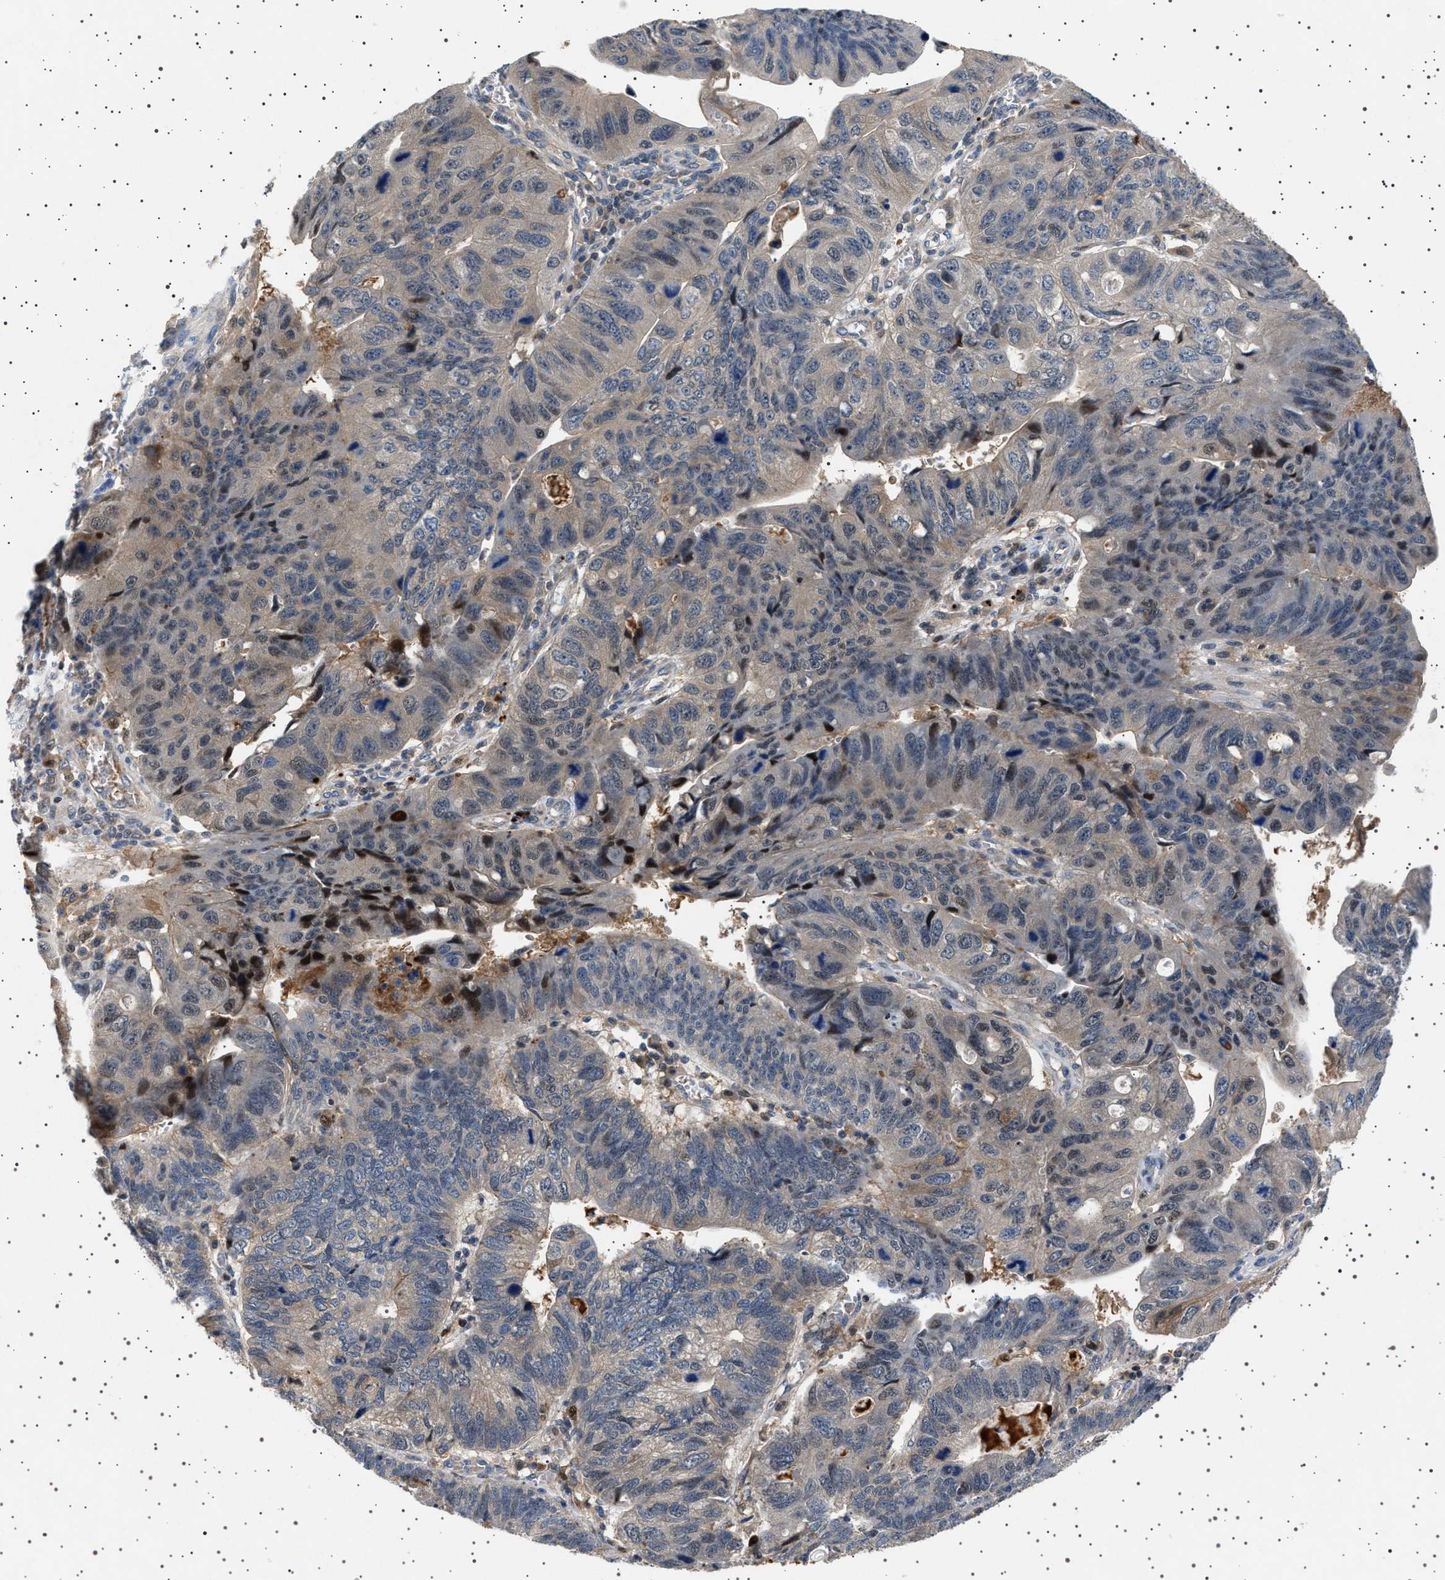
{"staining": {"intensity": "negative", "quantity": "none", "location": "none"}, "tissue": "stomach cancer", "cell_type": "Tumor cells", "image_type": "cancer", "snomed": [{"axis": "morphology", "description": "Adenocarcinoma, NOS"}, {"axis": "topography", "description": "Stomach"}], "caption": "IHC image of adenocarcinoma (stomach) stained for a protein (brown), which displays no expression in tumor cells.", "gene": "FICD", "patient": {"sex": "male", "age": 59}}